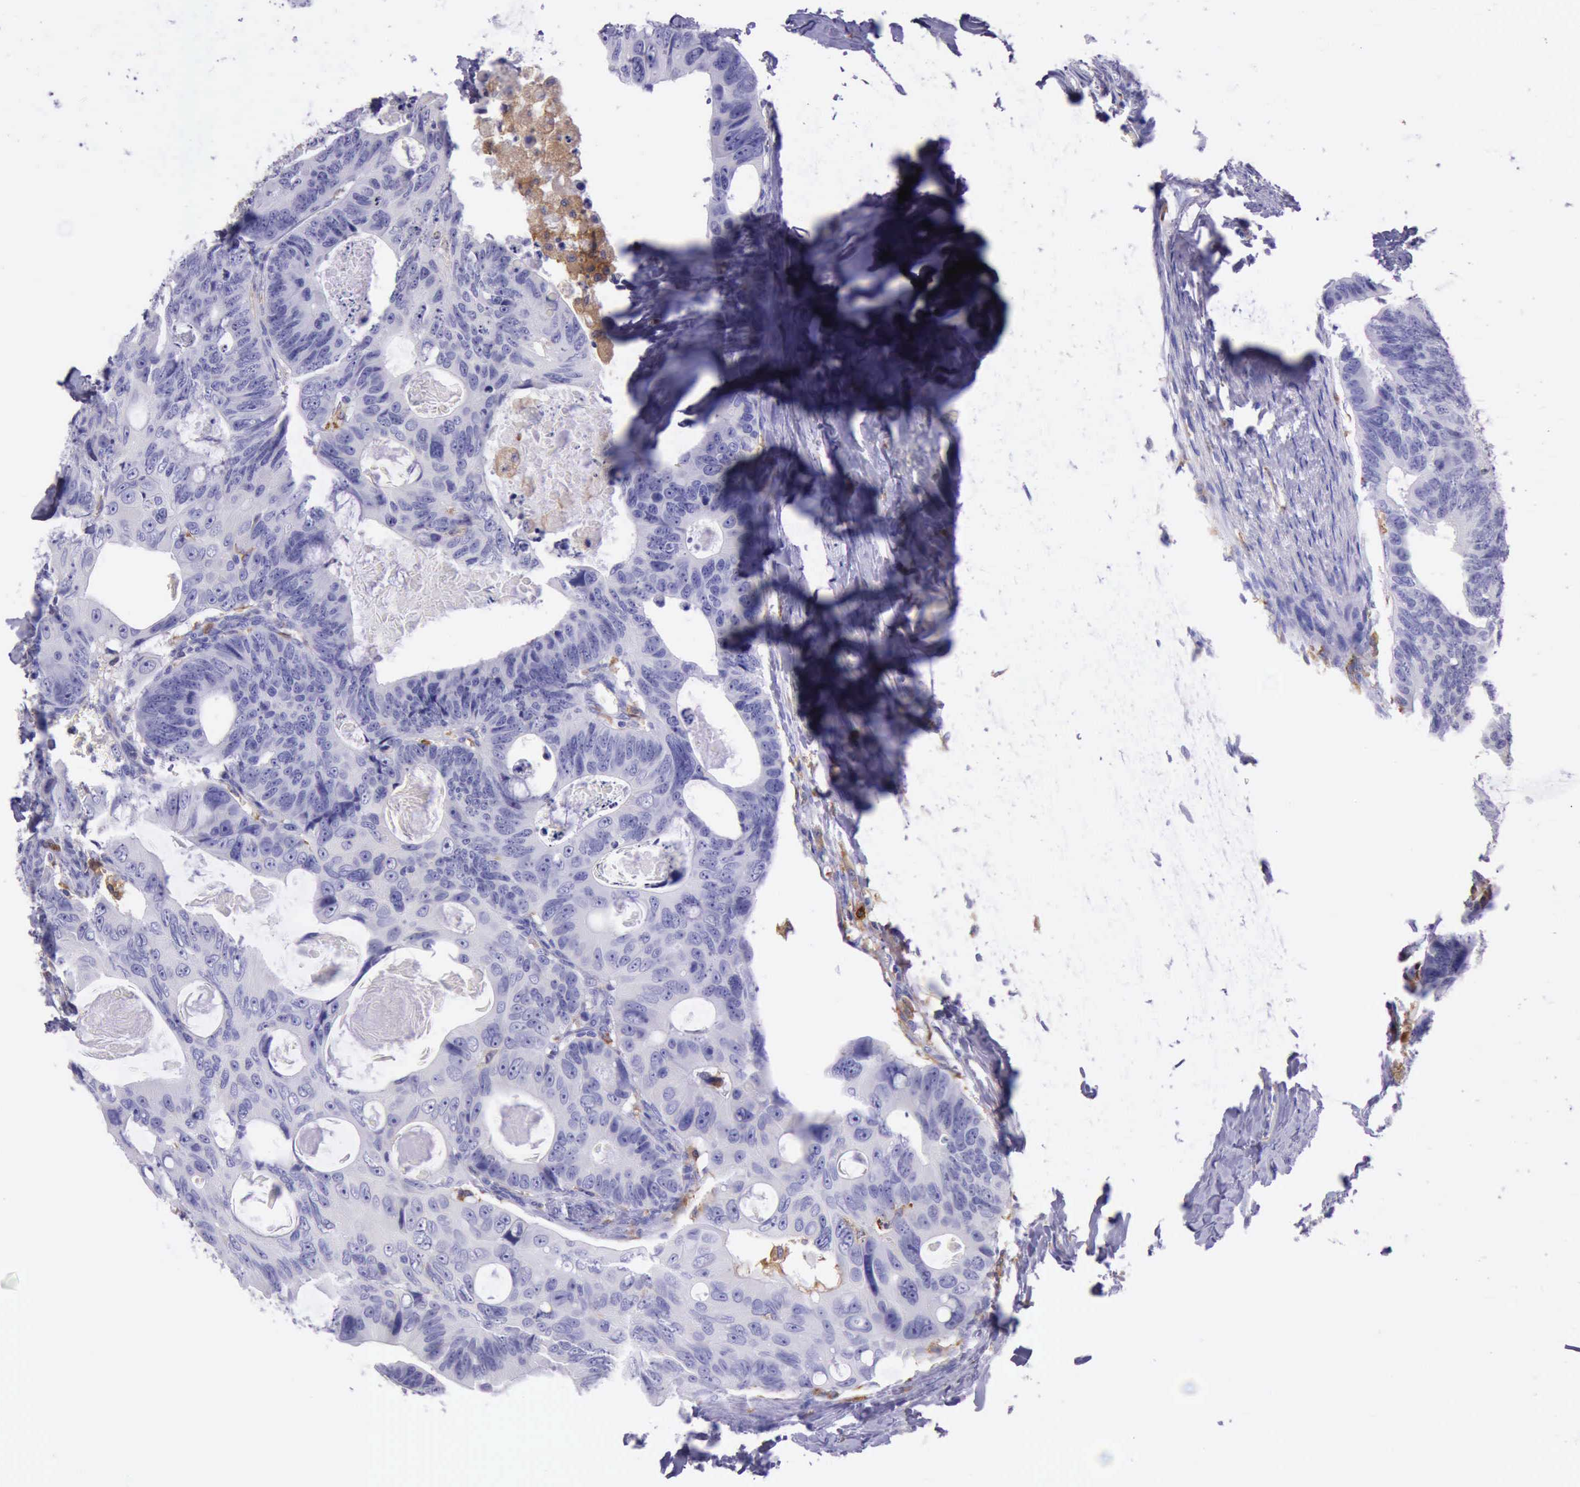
{"staining": {"intensity": "negative", "quantity": "none", "location": "none"}, "tissue": "colorectal cancer", "cell_type": "Tumor cells", "image_type": "cancer", "snomed": [{"axis": "morphology", "description": "Adenocarcinoma, NOS"}, {"axis": "topography", "description": "Colon"}], "caption": "High power microscopy micrograph of an immunohistochemistry (IHC) image of adenocarcinoma (colorectal), revealing no significant positivity in tumor cells.", "gene": "BTK", "patient": {"sex": "female", "age": 55}}